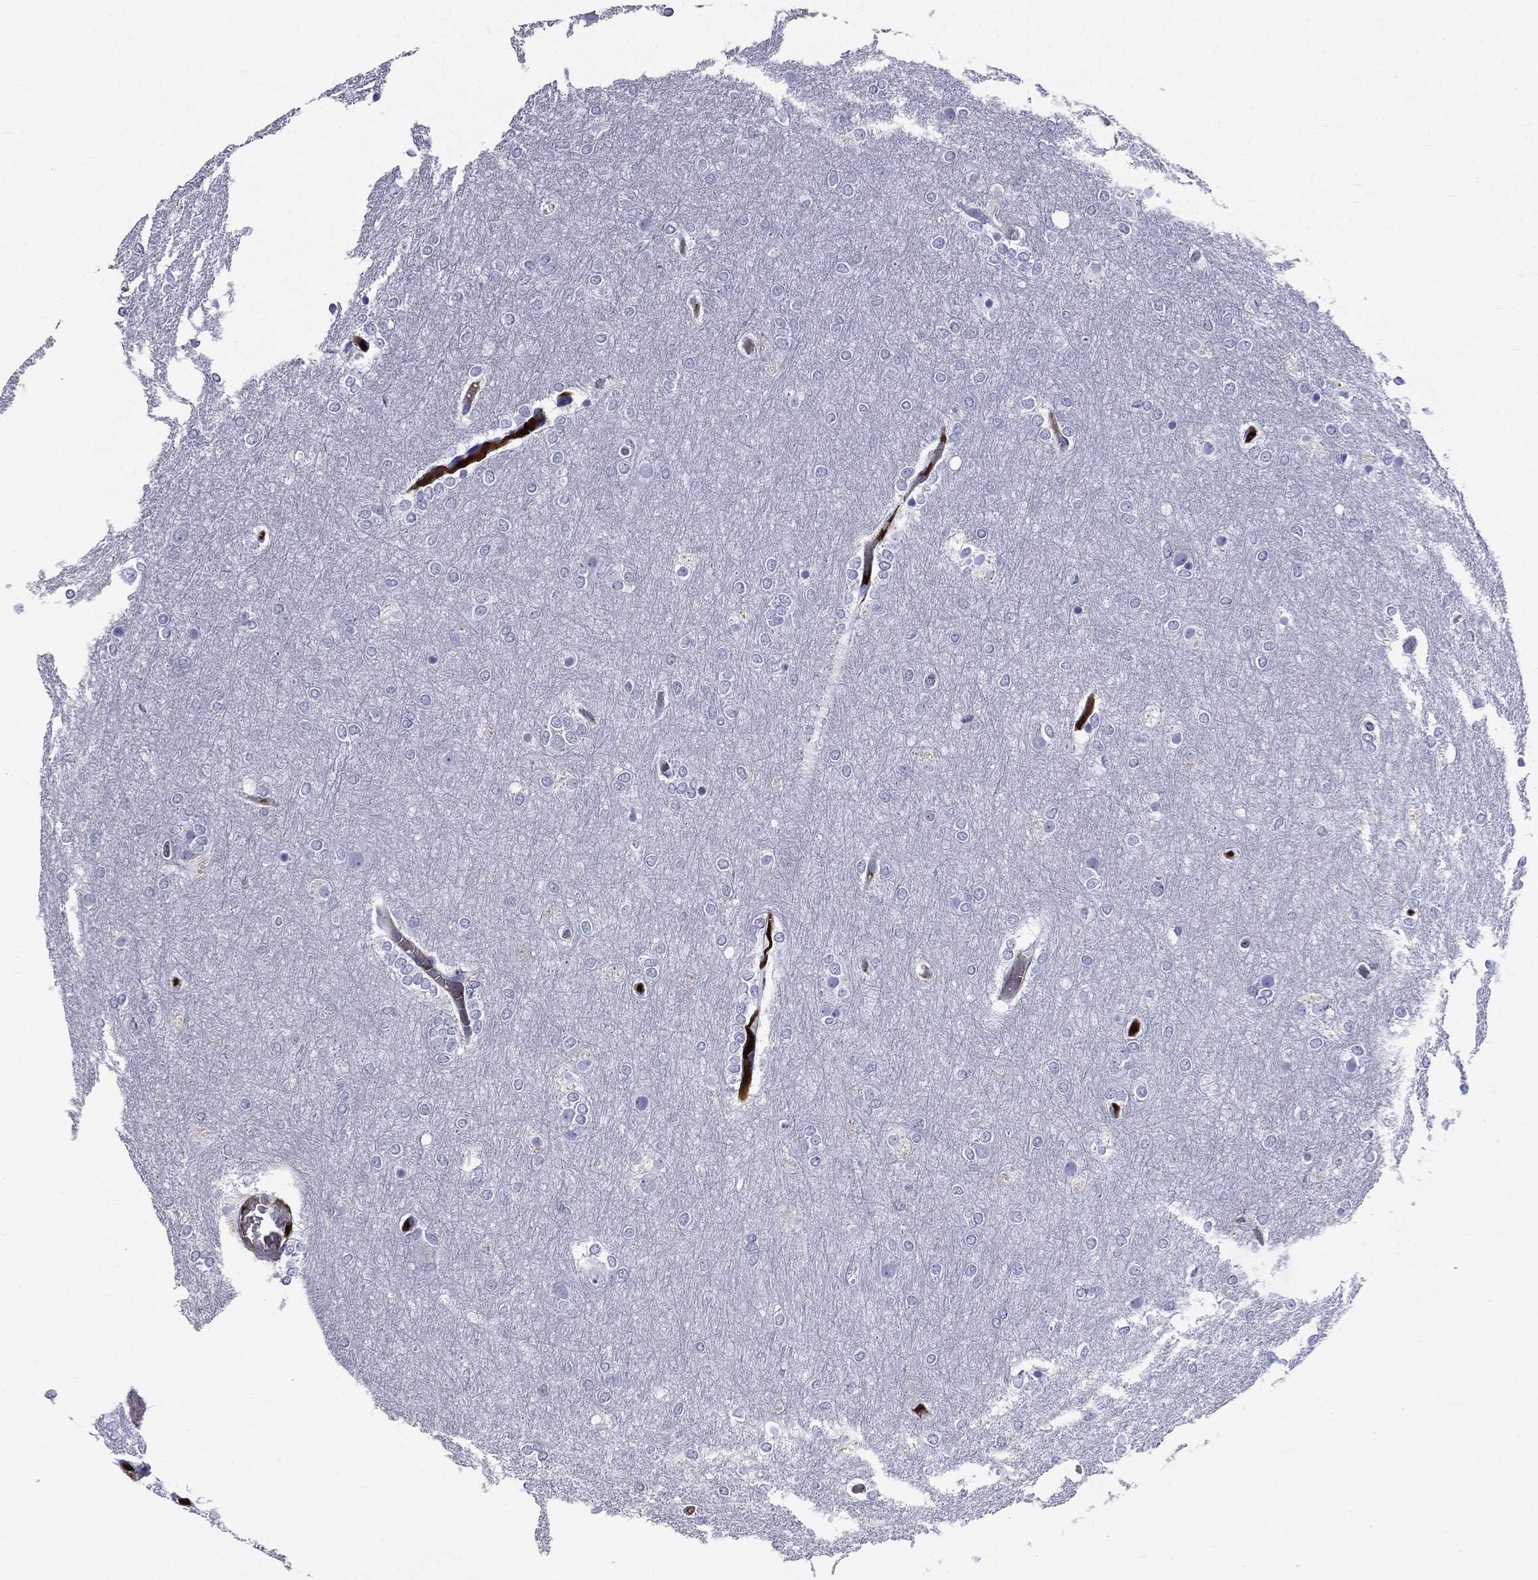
{"staining": {"intensity": "negative", "quantity": "none", "location": "none"}, "tissue": "glioma", "cell_type": "Tumor cells", "image_type": "cancer", "snomed": [{"axis": "morphology", "description": "Glioma, malignant, High grade"}, {"axis": "topography", "description": "Brain"}], "caption": "Tumor cells are negative for brown protein staining in glioma.", "gene": "HP", "patient": {"sex": "female", "age": 61}}